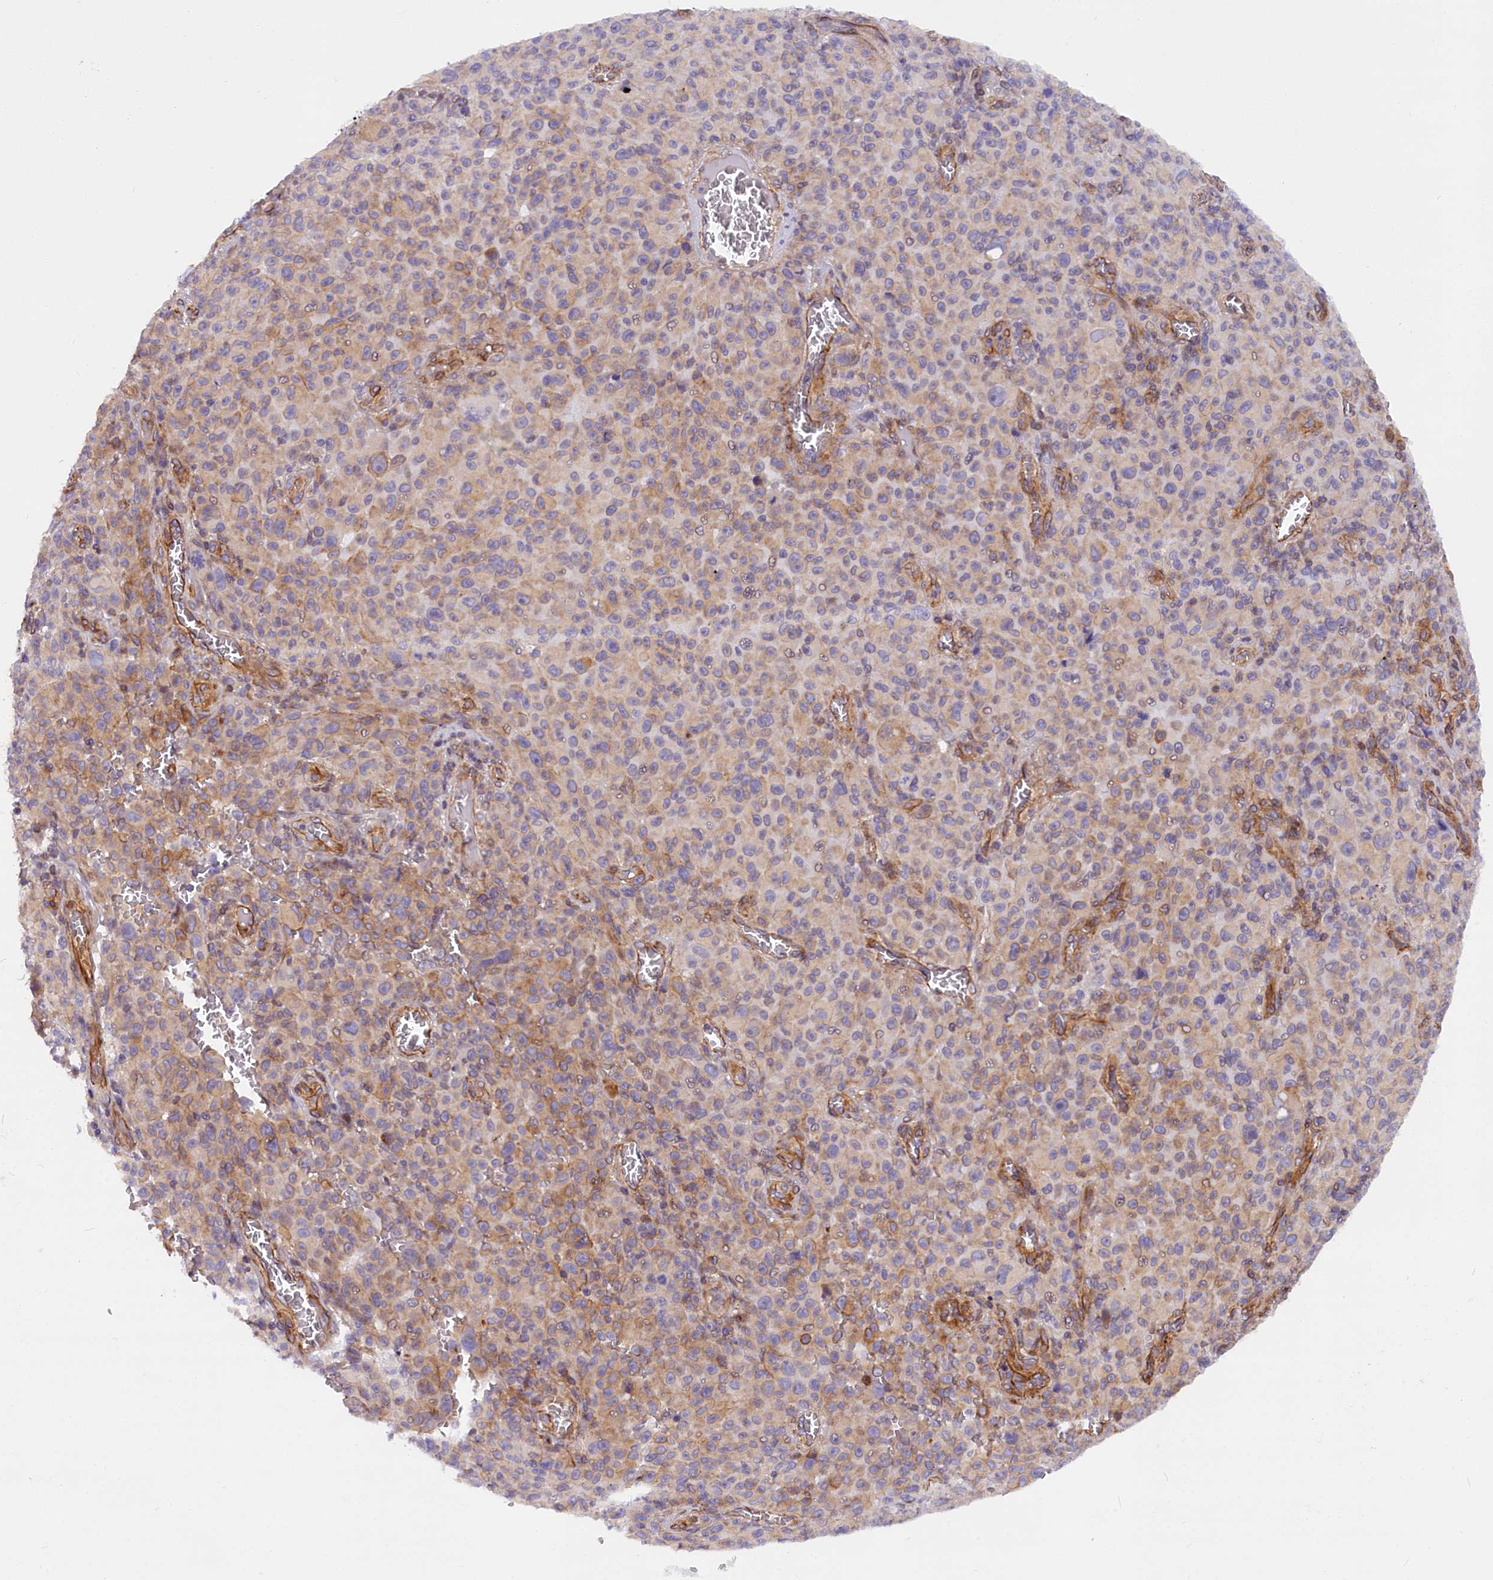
{"staining": {"intensity": "weak", "quantity": "<25%", "location": "cytoplasmic/membranous"}, "tissue": "melanoma", "cell_type": "Tumor cells", "image_type": "cancer", "snomed": [{"axis": "morphology", "description": "Malignant melanoma, NOS"}, {"axis": "topography", "description": "Skin"}], "caption": "Micrograph shows no protein expression in tumor cells of melanoma tissue. The staining is performed using DAB brown chromogen with nuclei counter-stained in using hematoxylin.", "gene": "MED20", "patient": {"sex": "female", "age": 82}}